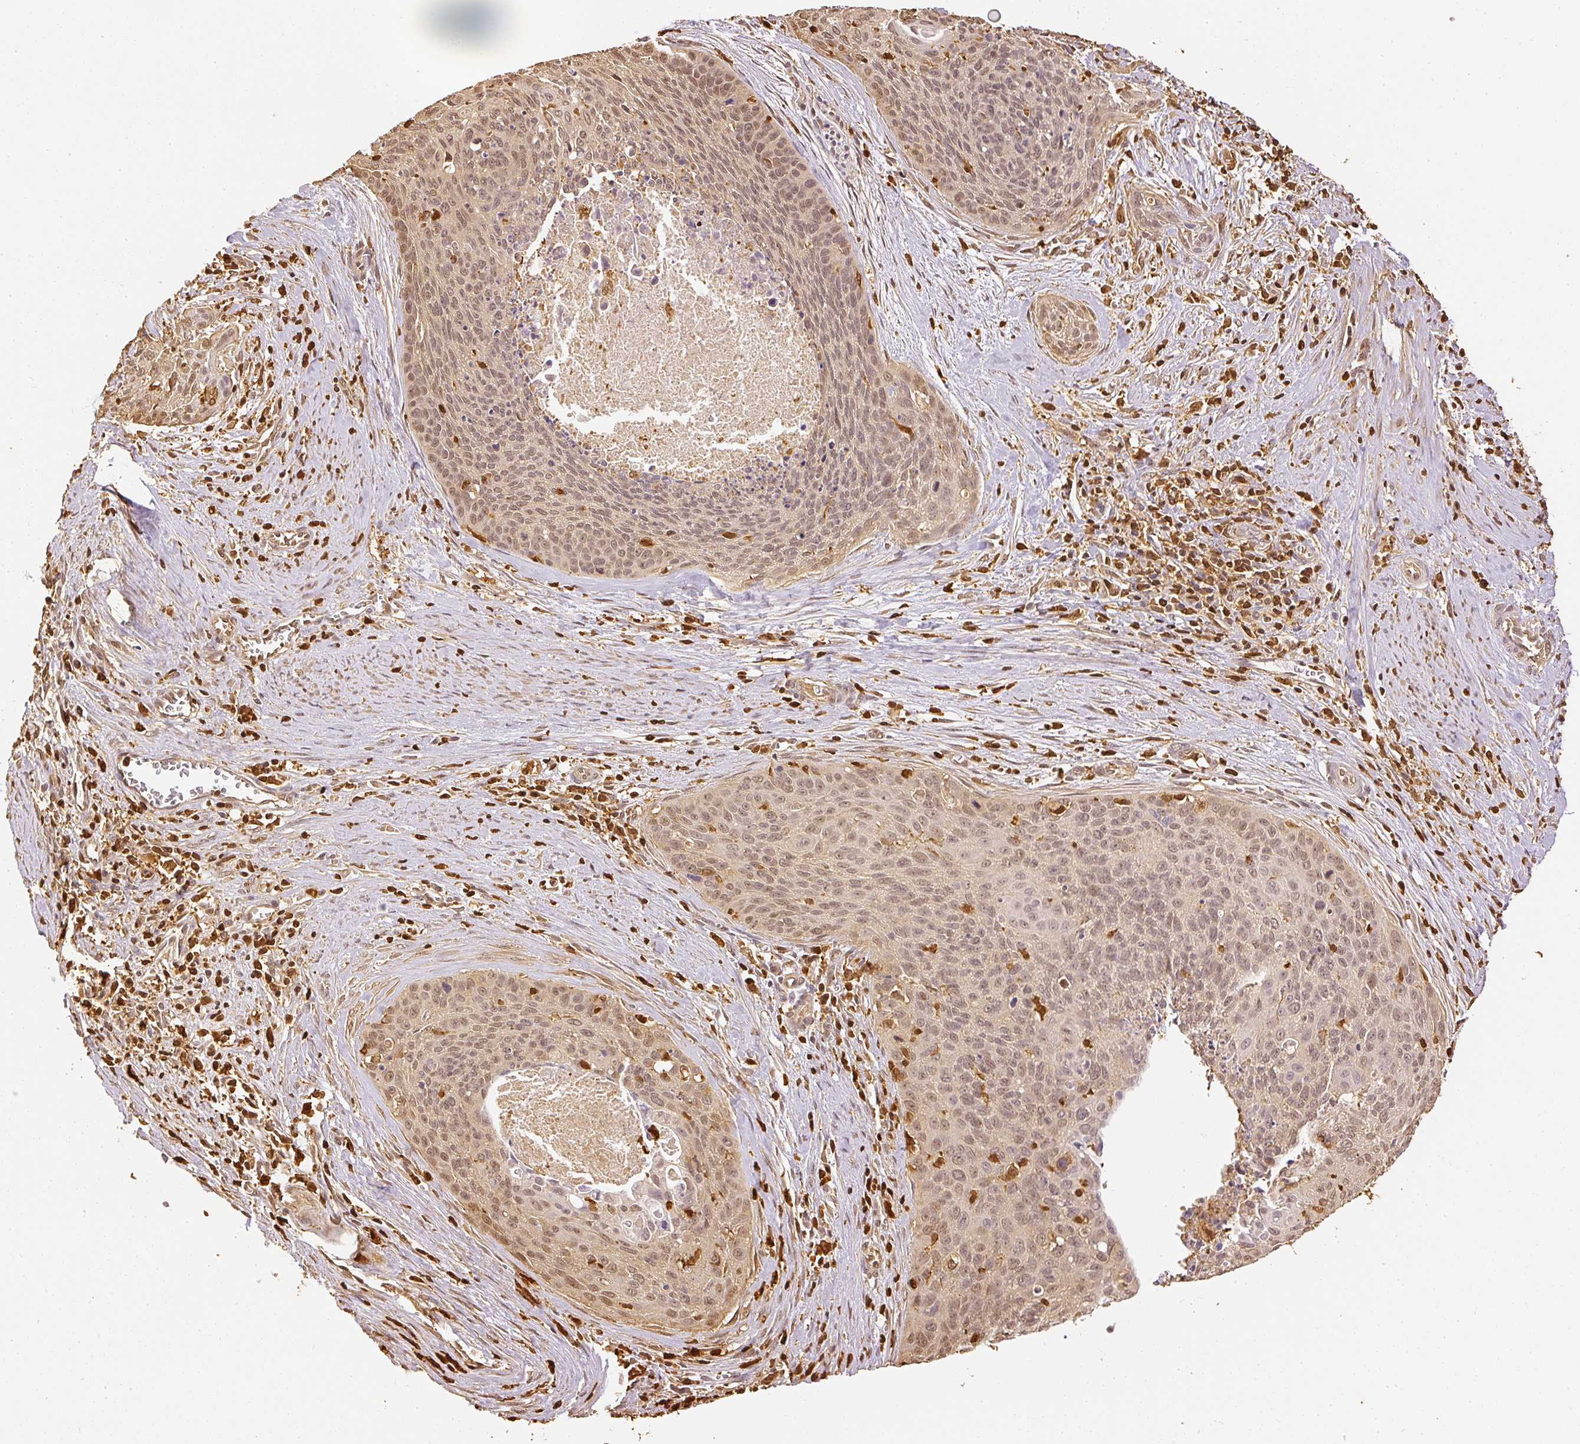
{"staining": {"intensity": "weak", "quantity": ">75%", "location": "nuclear"}, "tissue": "cervical cancer", "cell_type": "Tumor cells", "image_type": "cancer", "snomed": [{"axis": "morphology", "description": "Squamous cell carcinoma, NOS"}, {"axis": "topography", "description": "Cervix"}], "caption": "Protein positivity by immunohistochemistry (IHC) demonstrates weak nuclear expression in about >75% of tumor cells in cervical cancer.", "gene": "PFN1", "patient": {"sex": "female", "age": 55}}